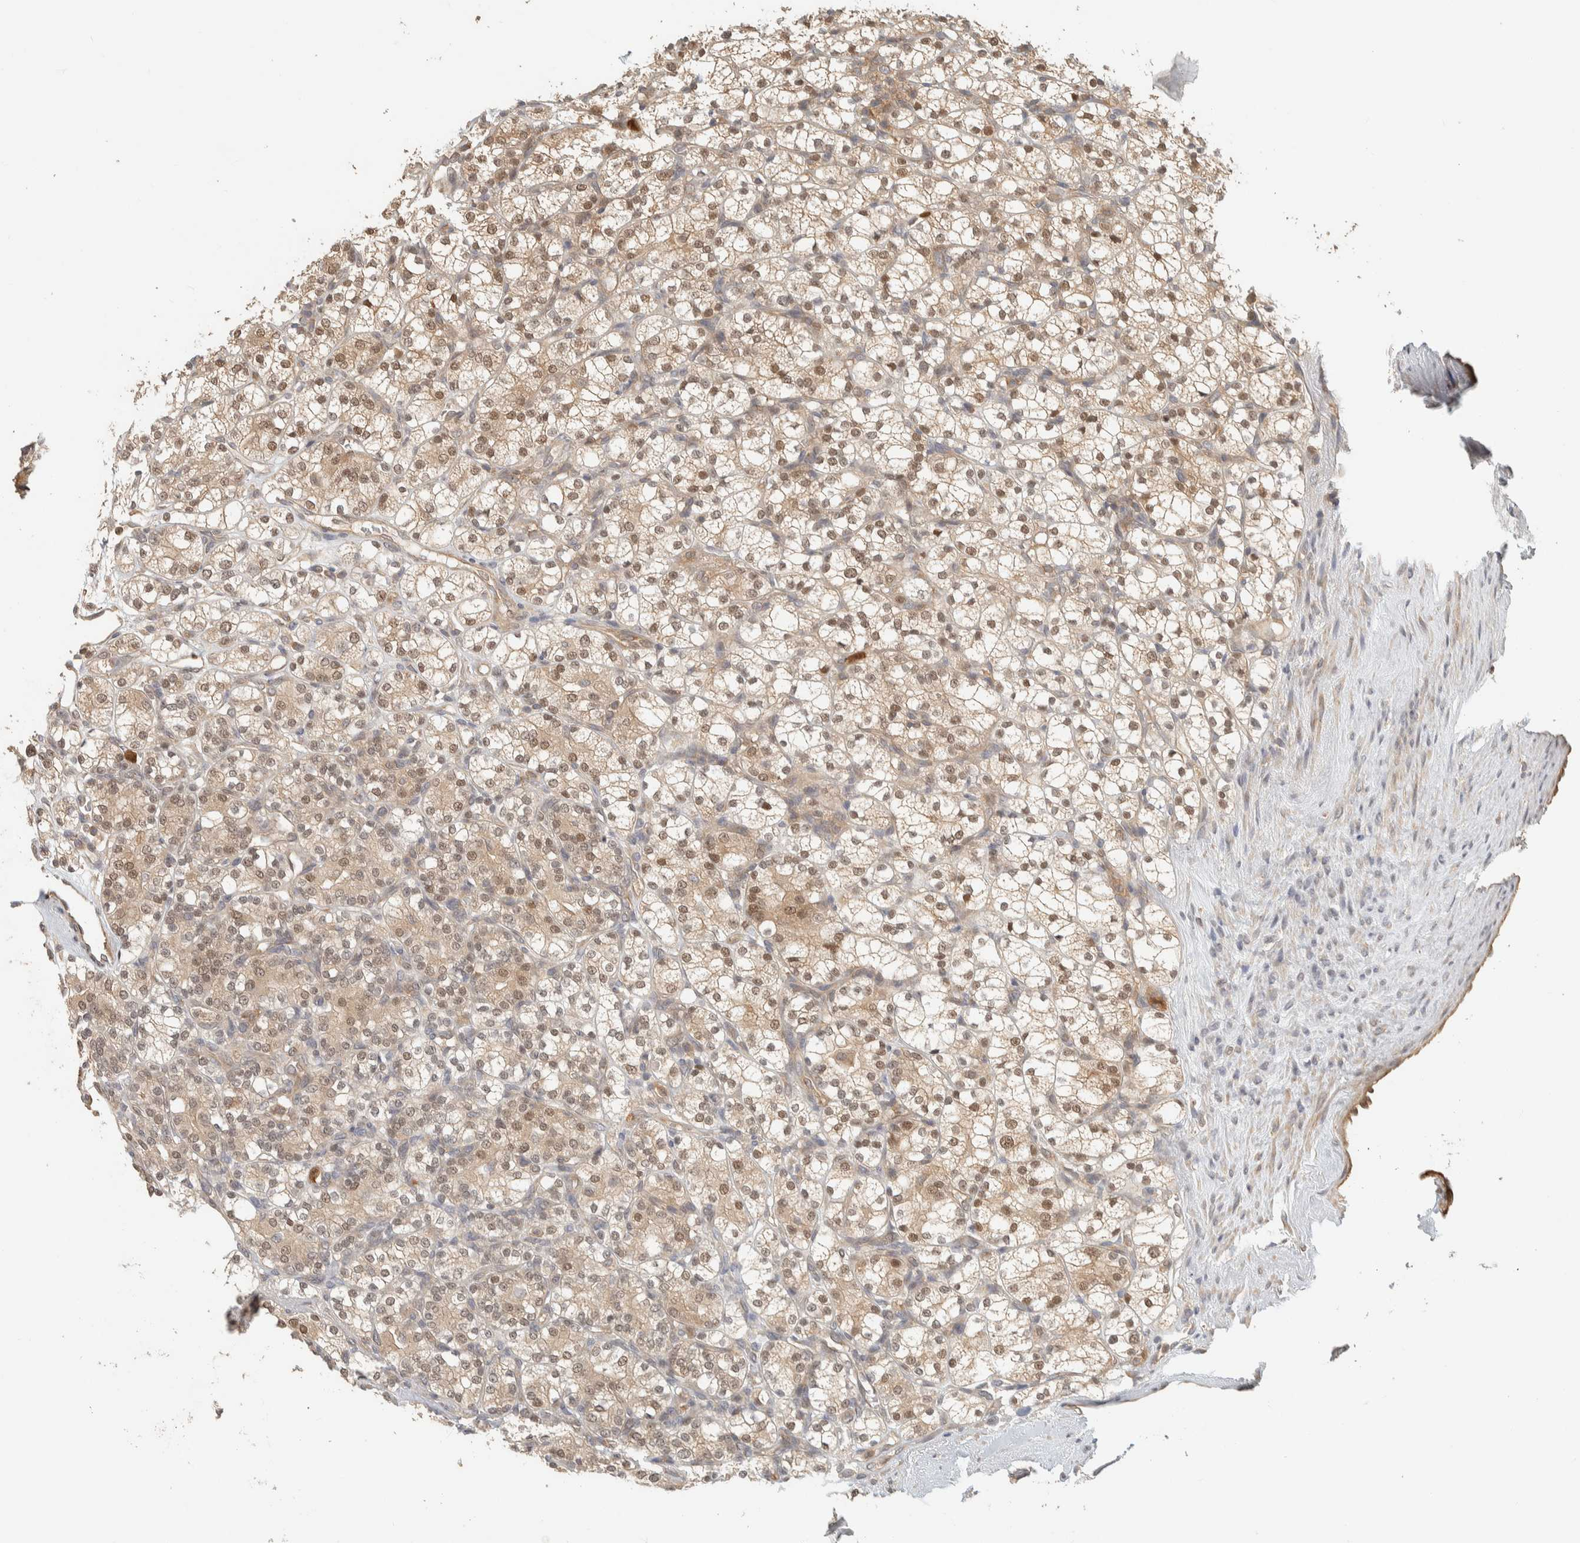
{"staining": {"intensity": "moderate", "quantity": "25%-75%", "location": "nuclear"}, "tissue": "renal cancer", "cell_type": "Tumor cells", "image_type": "cancer", "snomed": [{"axis": "morphology", "description": "Adenocarcinoma, NOS"}, {"axis": "topography", "description": "Kidney"}], "caption": "Protein staining displays moderate nuclear staining in about 25%-75% of tumor cells in renal cancer (adenocarcinoma).", "gene": "ADSS2", "patient": {"sex": "male", "age": 77}}